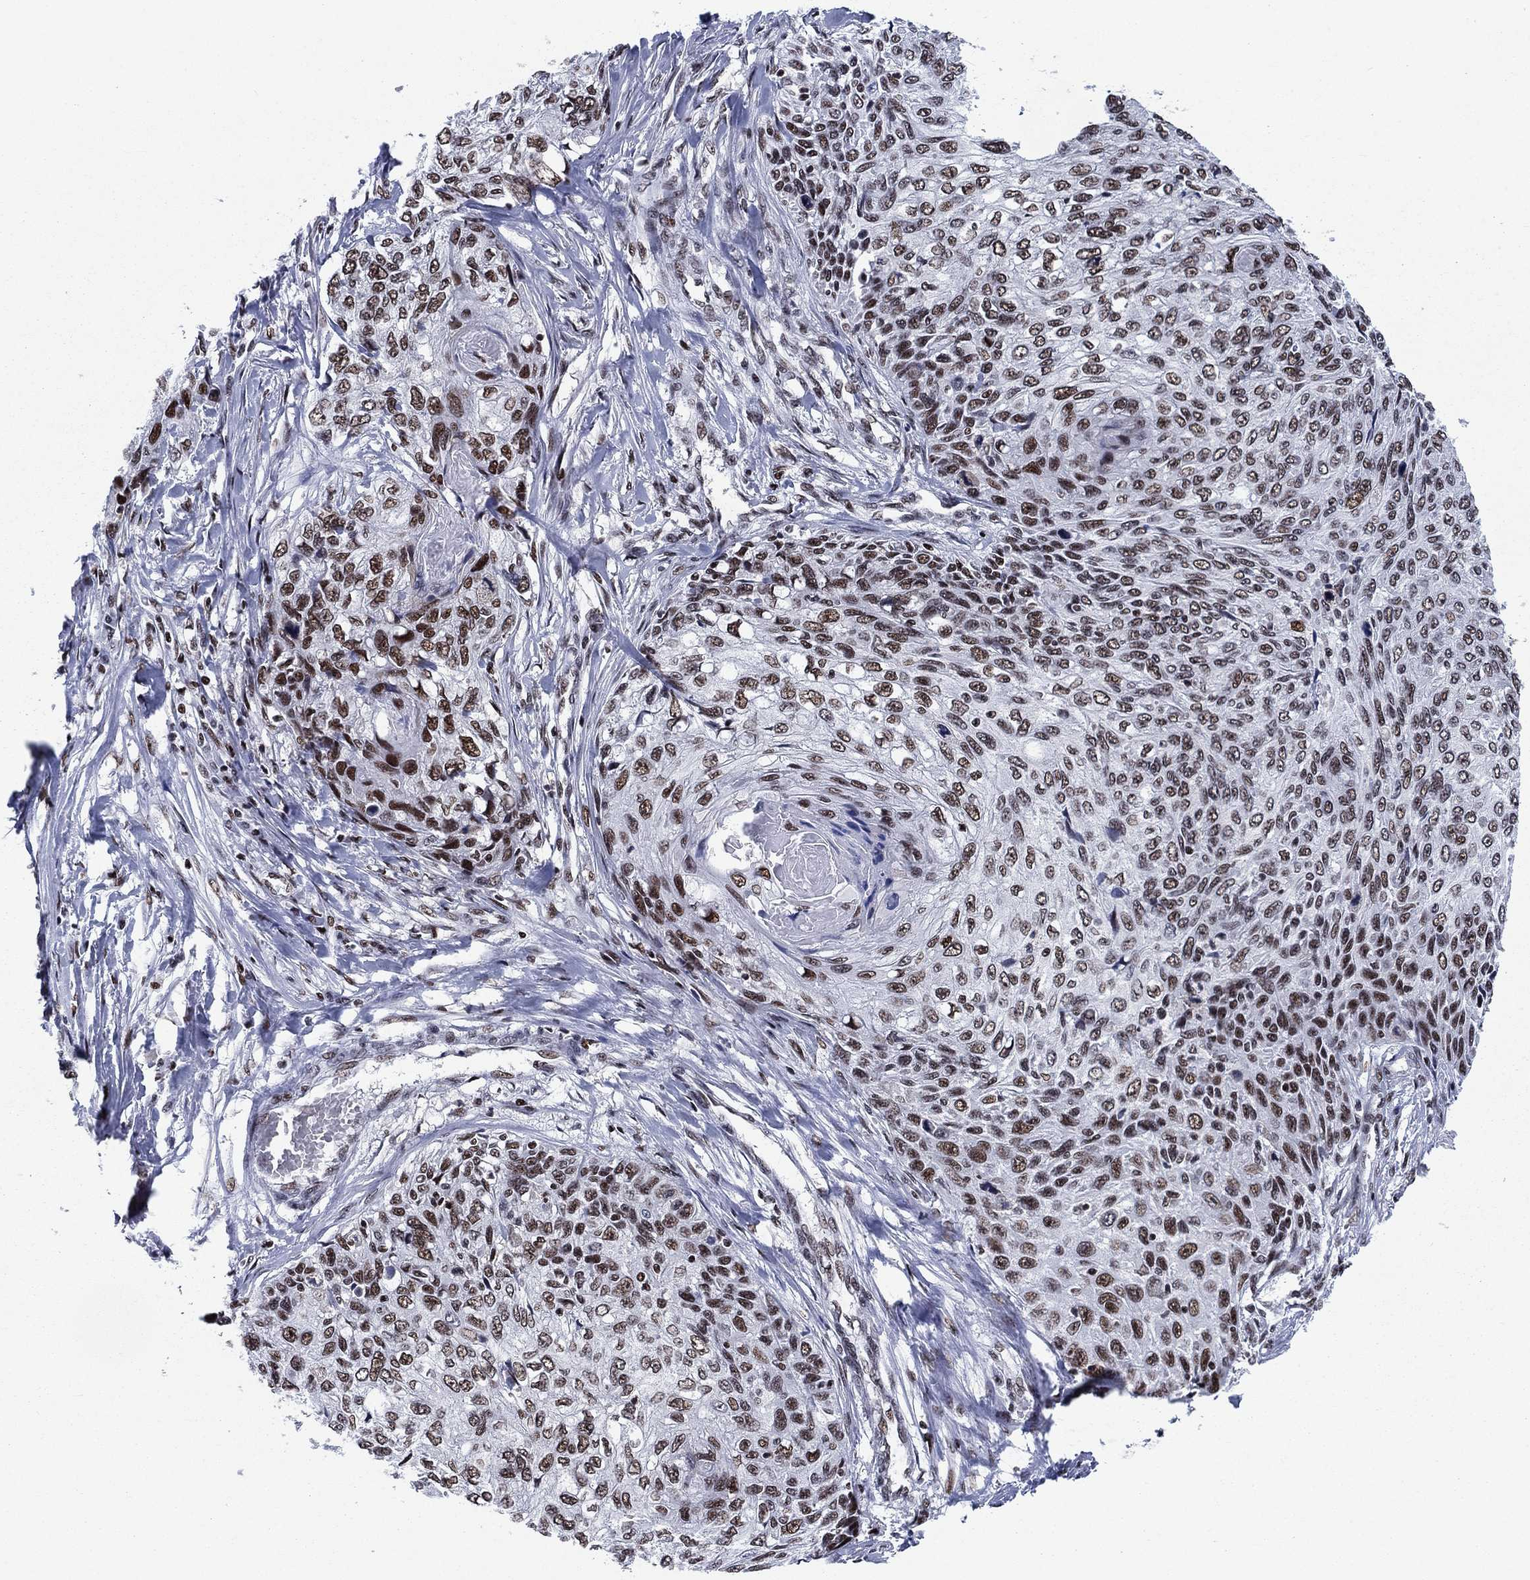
{"staining": {"intensity": "strong", "quantity": "<25%", "location": "nuclear"}, "tissue": "skin cancer", "cell_type": "Tumor cells", "image_type": "cancer", "snomed": [{"axis": "morphology", "description": "Squamous cell carcinoma, NOS"}, {"axis": "topography", "description": "Skin"}], "caption": "Skin squamous cell carcinoma stained for a protein demonstrates strong nuclear positivity in tumor cells.", "gene": "RPRD1B", "patient": {"sex": "male", "age": 92}}